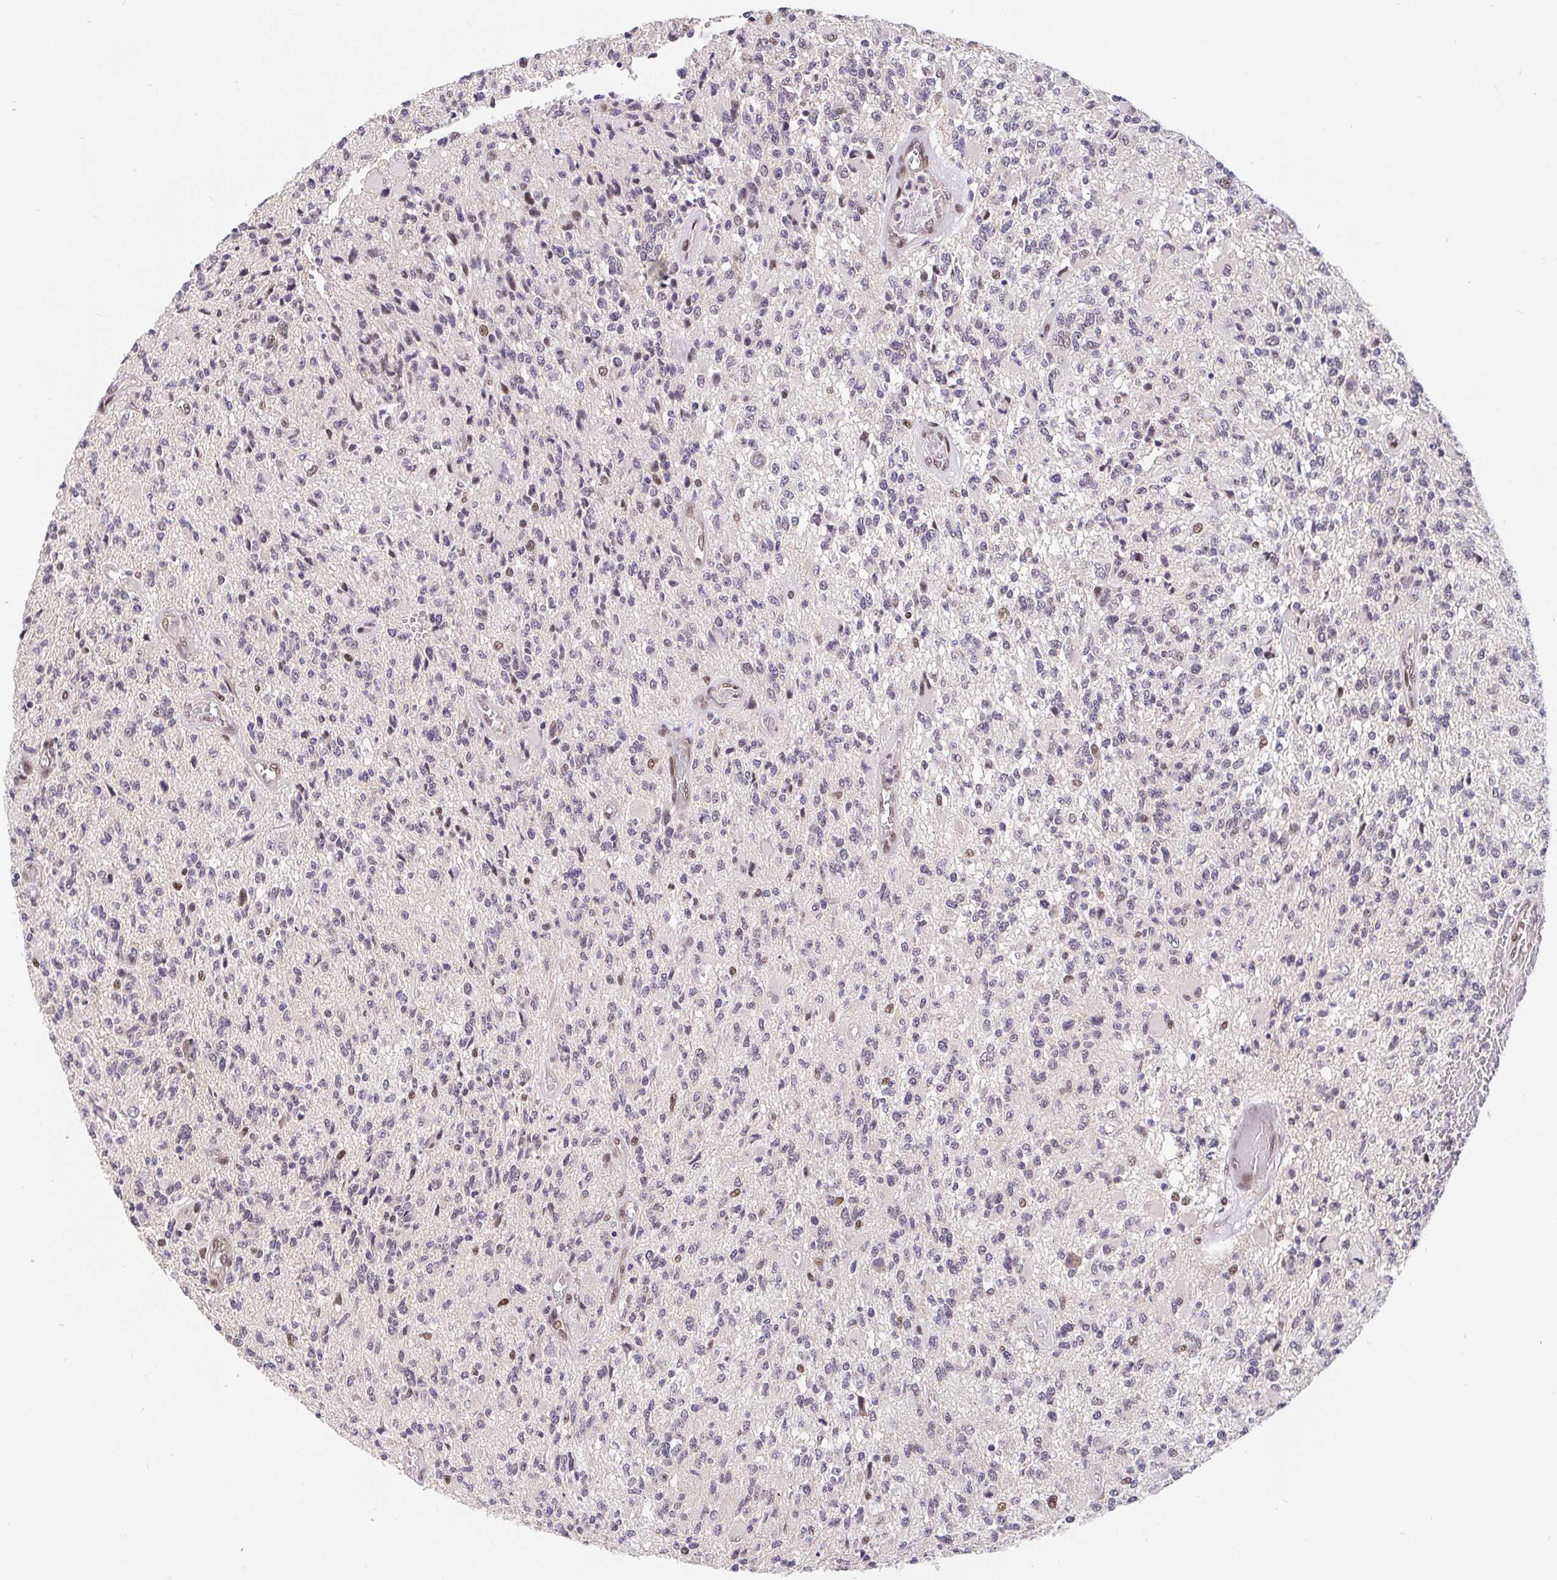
{"staining": {"intensity": "weak", "quantity": "<25%", "location": "nuclear"}, "tissue": "glioma", "cell_type": "Tumor cells", "image_type": "cancer", "snomed": [{"axis": "morphology", "description": "Glioma, malignant, High grade"}, {"axis": "topography", "description": "Brain"}], "caption": "Immunohistochemistry of malignant glioma (high-grade) displays no expression in tumor cells.", "gene": "POU2F1", "patient": {"sex": "female", "age": 63}}